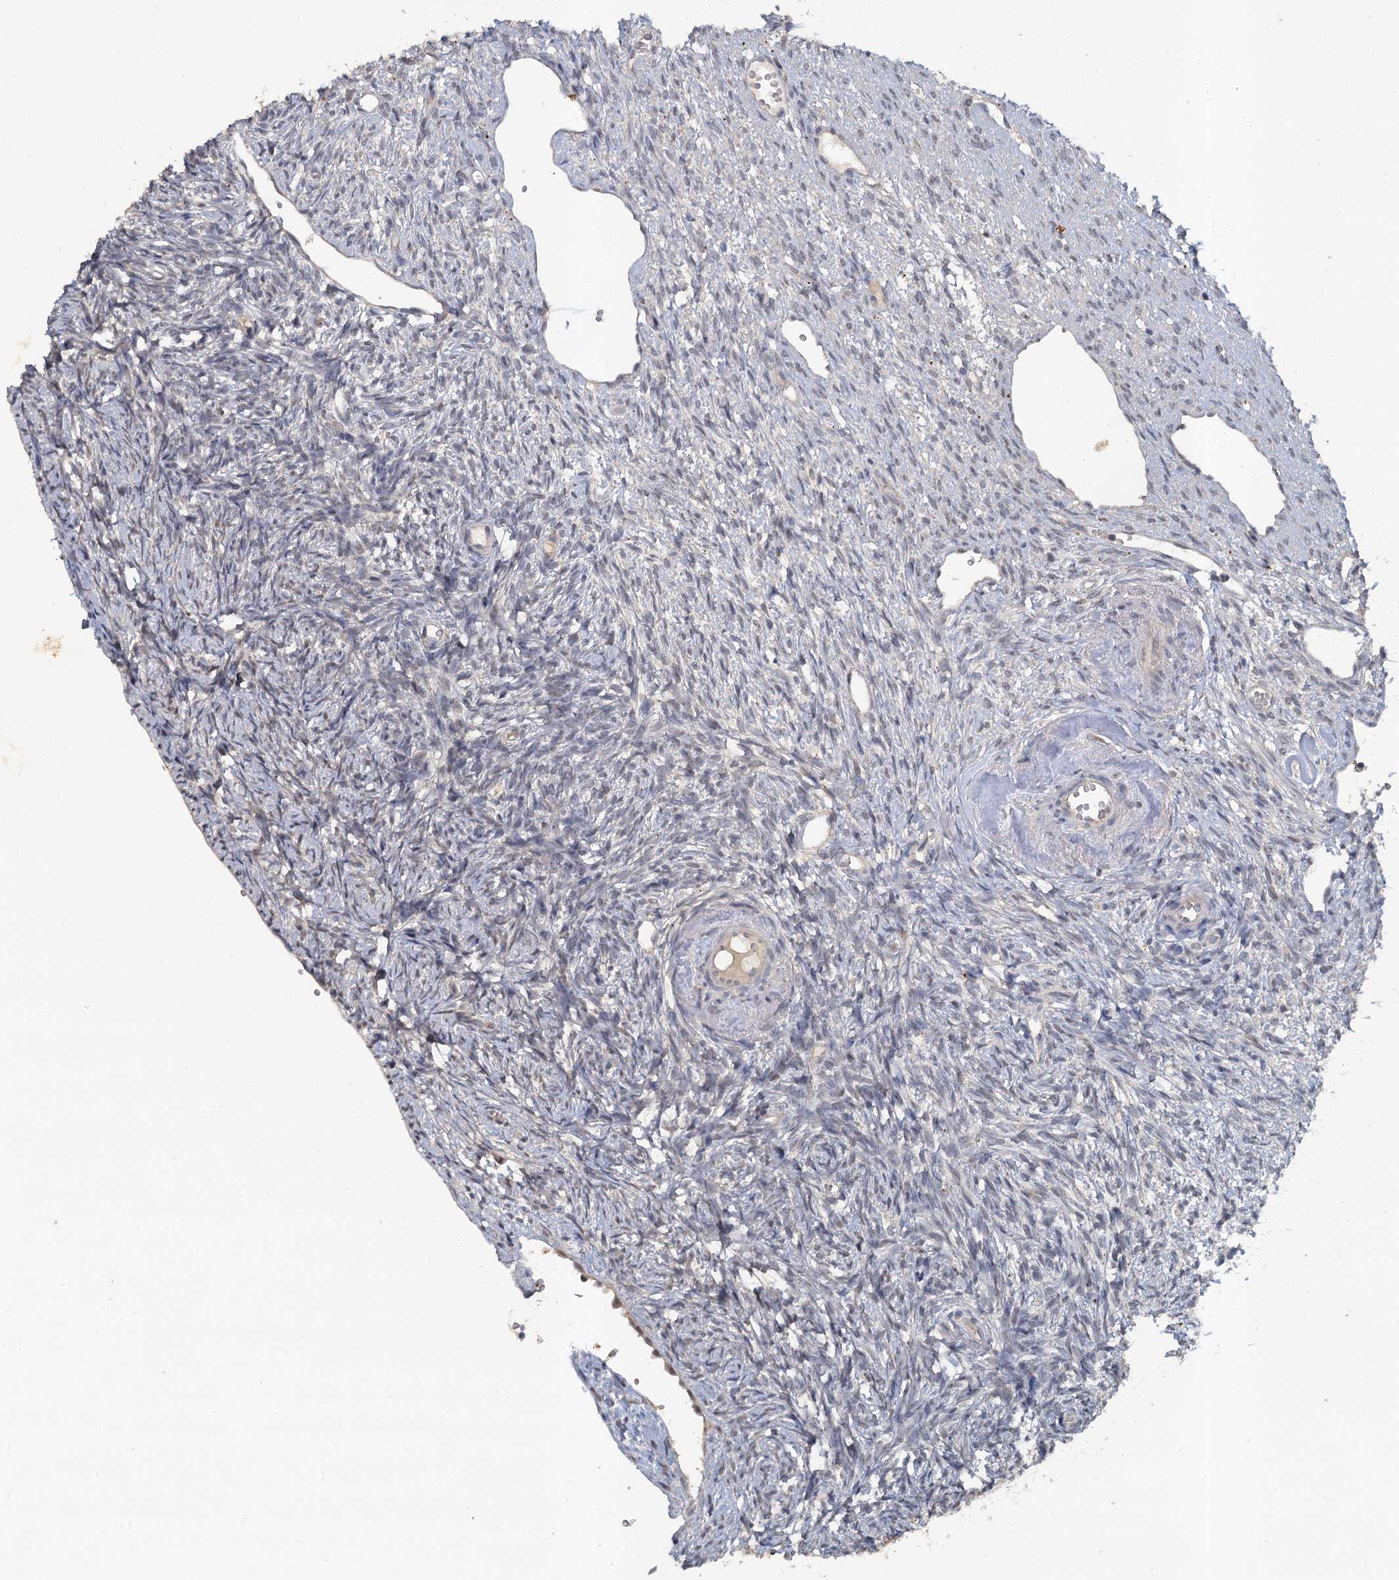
{"staining": {"intensity": "negative", "quantity": "none", "location": "none"}, "tissue": "ovary", "cell_type": "Ovarian stroma cells", "image_type": "normal", "snomed": [{"axis": "morphology", "description": "Normal tissue, NOS"}, {"axis": "topography", "description": "Ovary"}], "caption": "Immunohistochemistry histopathology image of normal ovary: ovary stained with DAB (3,3'-diaminobenzidine) displays no significant protein staining in ovarian stroma cells.", "gene": "MUCL1", "patient": {"sex": "female", "age": 51}}